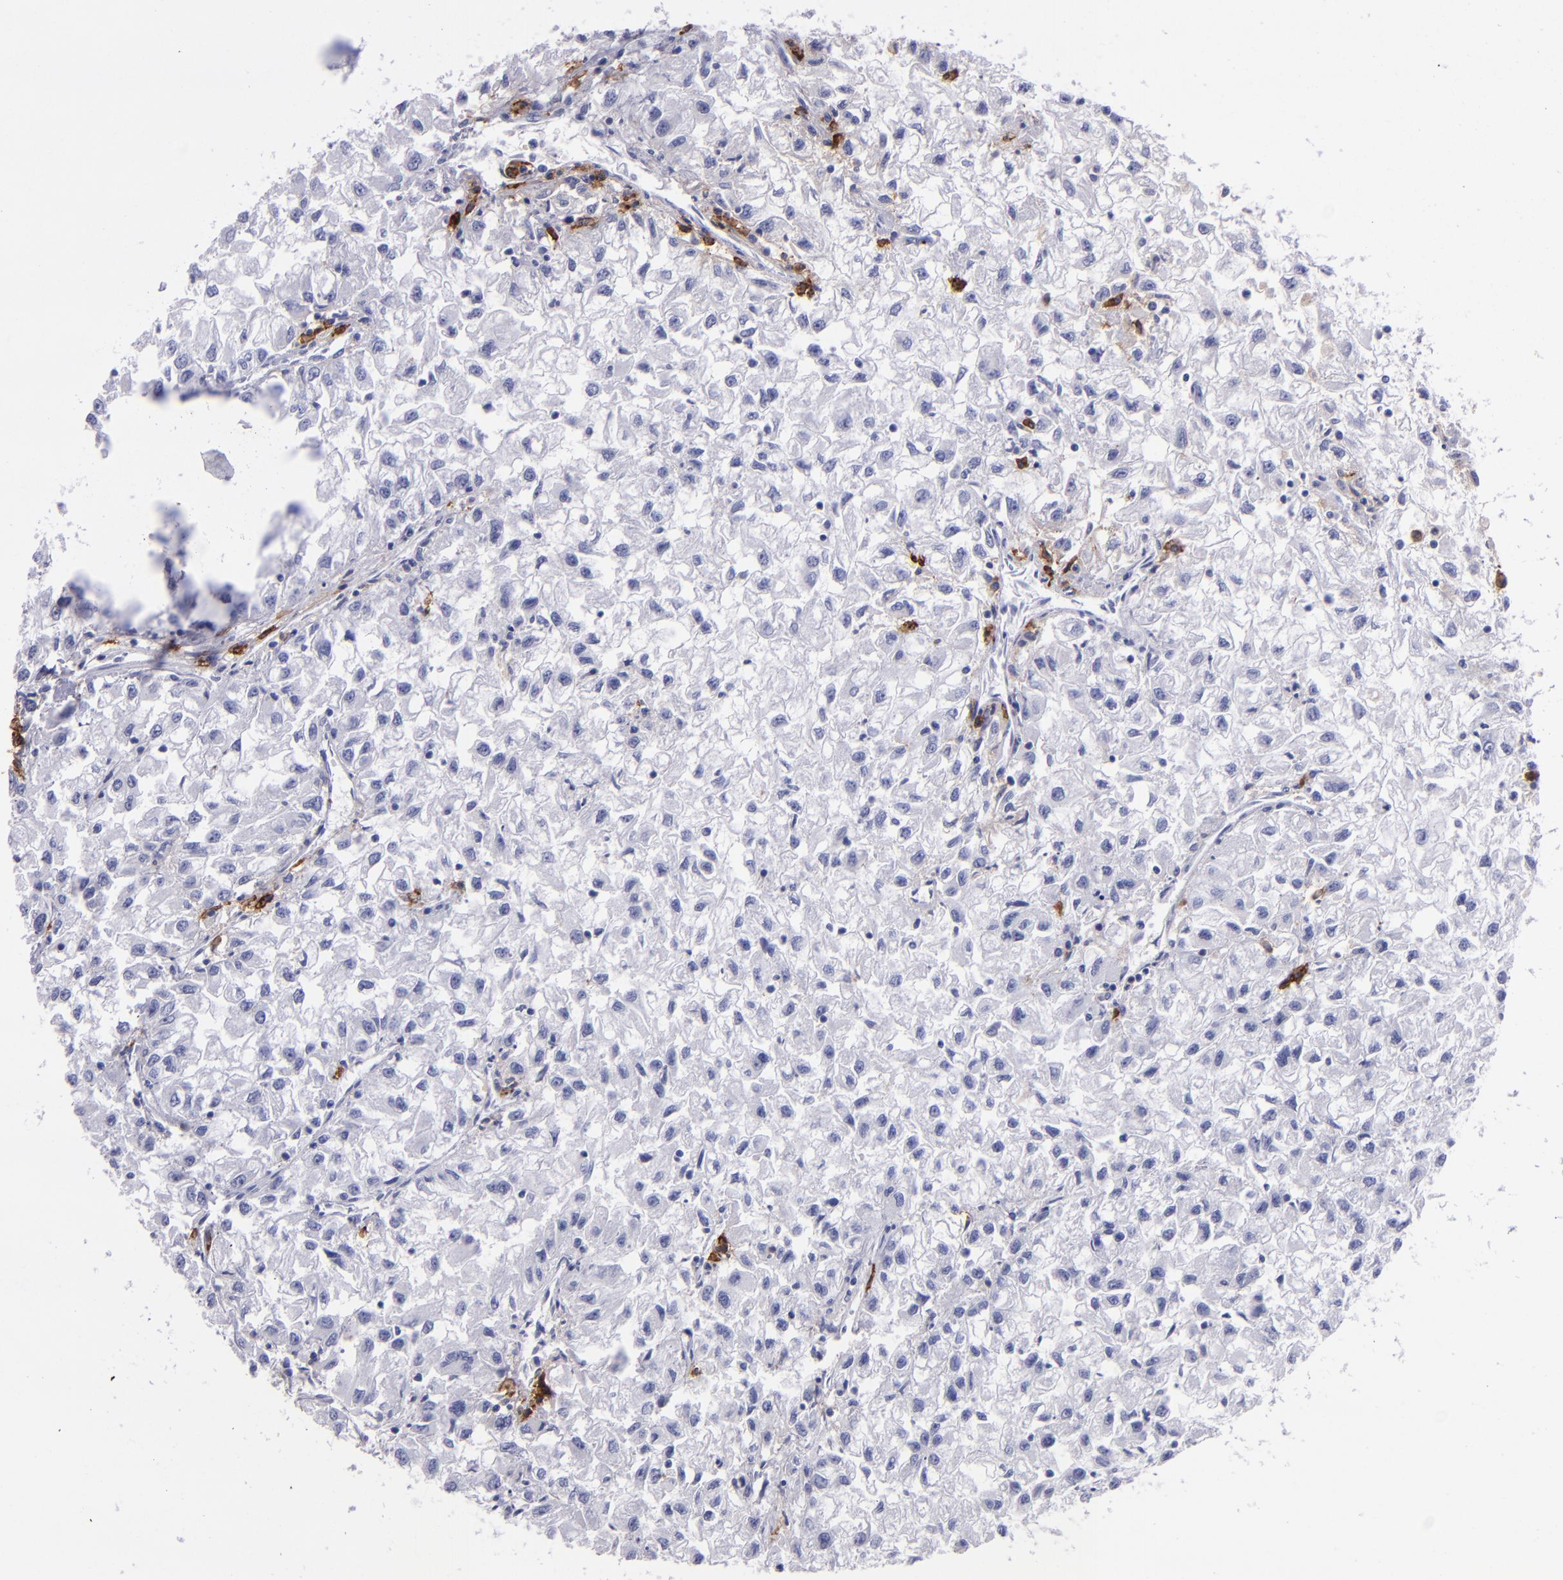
{"staining": {"intensity": "negative", "quantity": "none", "location": "none"}, "tissue": "renal cancer", "cell_type": "Tumor cells", "image_type": "cancer", "snomed": [{"axis": "morphology", "description": "Adenocarcinoma, NOS"}, {"axis": "topography", "description": "Kidney"}], "caption": "Tumor cells show no significant expression in adenocarcinoma (renal). (DAB immunohistochemistry (IHC), high magnification).", "gene": "CD38", "patient": {"sex": "male", "age": 59}}